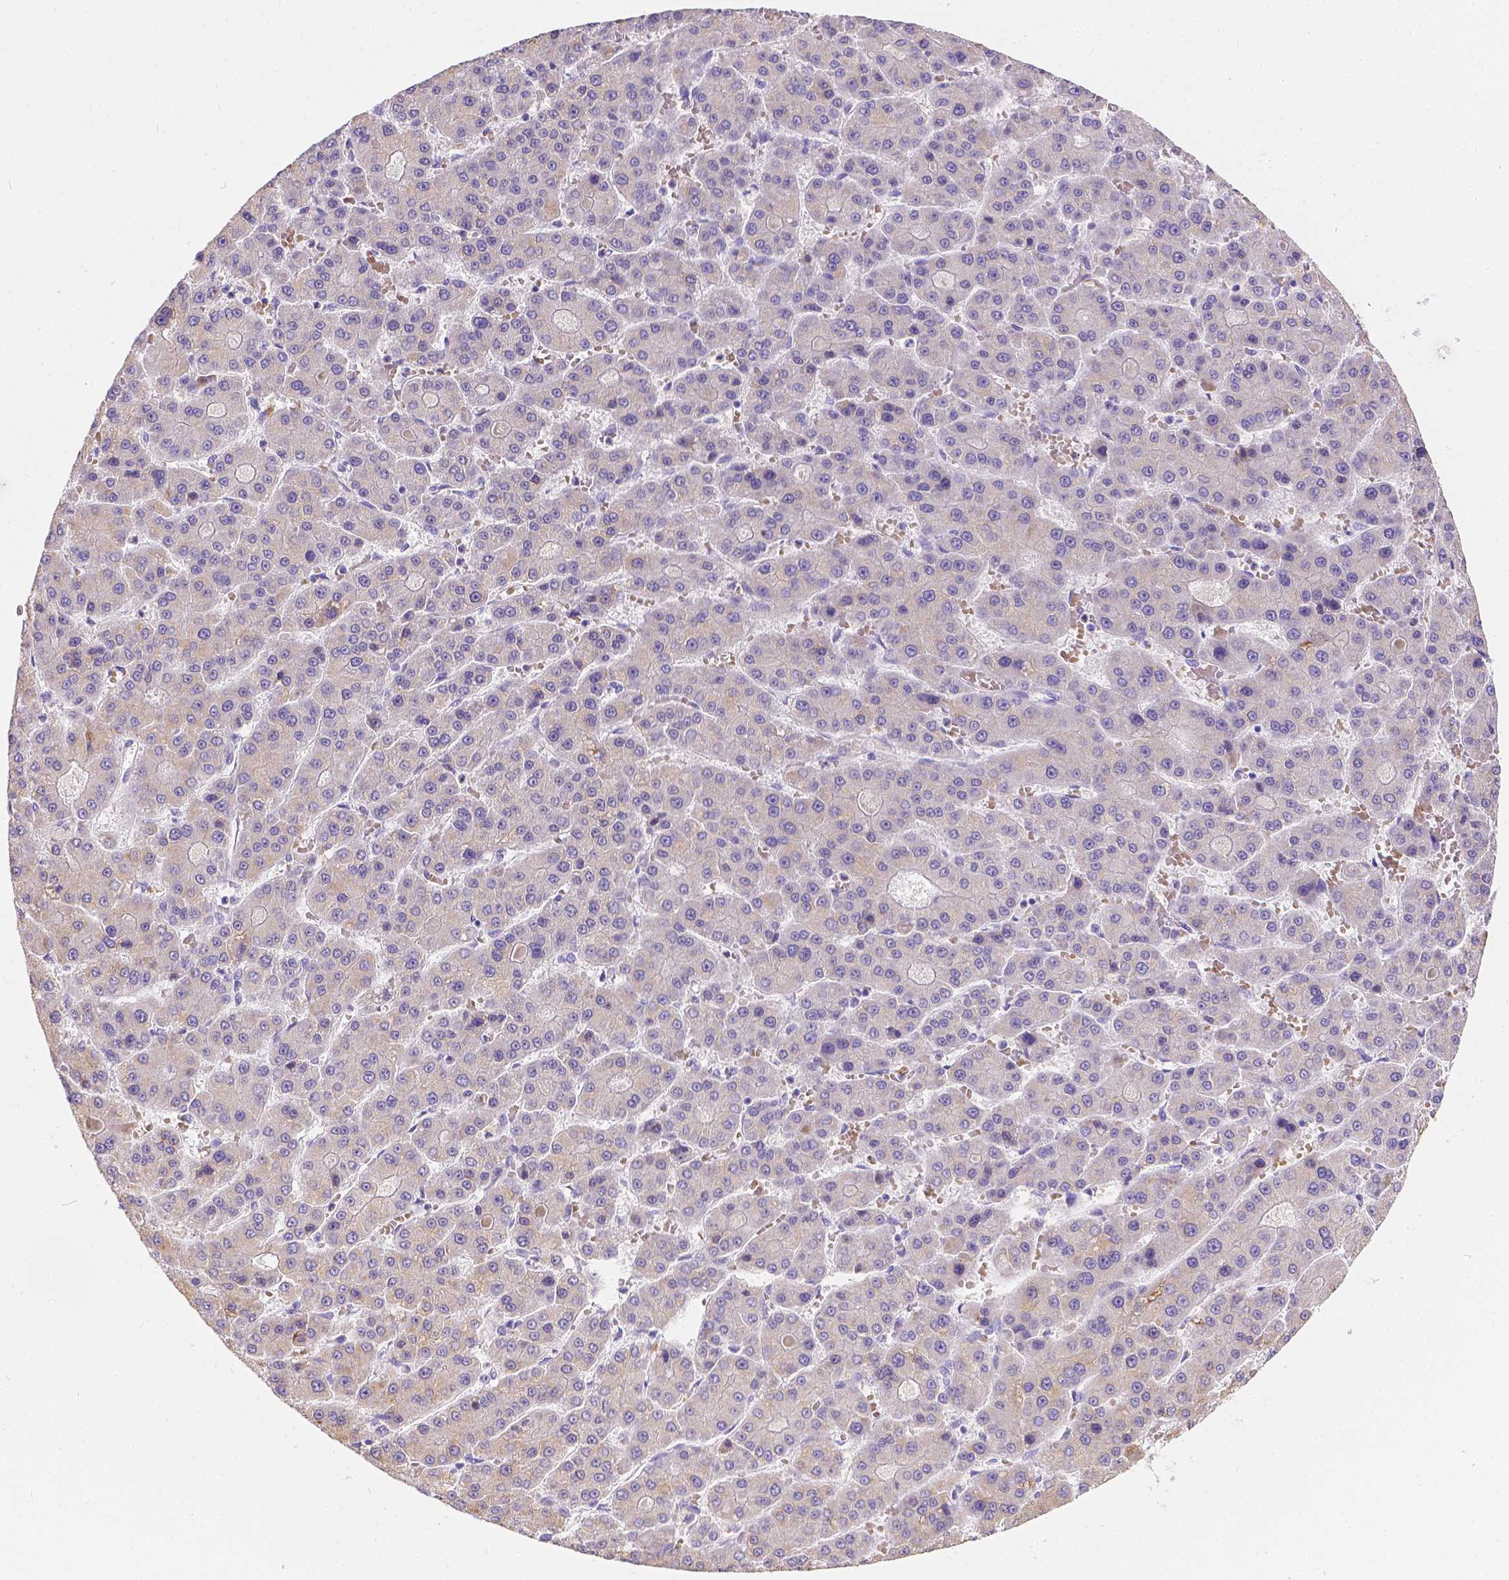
{"staining": {"intensity": "negative", "quantity": "none", "location": "none"}, "tissue": "liver cancer", "cell_type": "Tumor cells", "image_type": "cancer", "snomed": [{"axis": "morphology", "description": "Carcinoma, Hepatocellular, NOS"}, {"axis": "topography", "description": "Liver"}], "caption": "Immunohistochemistry photomicrograph of neoplastic tissue: human liver cancer stained with DAB reveals no significant protein positivity in tumor cells.", "gene": "GNRHR", "patient": {"sex": "male", "age": 70}}